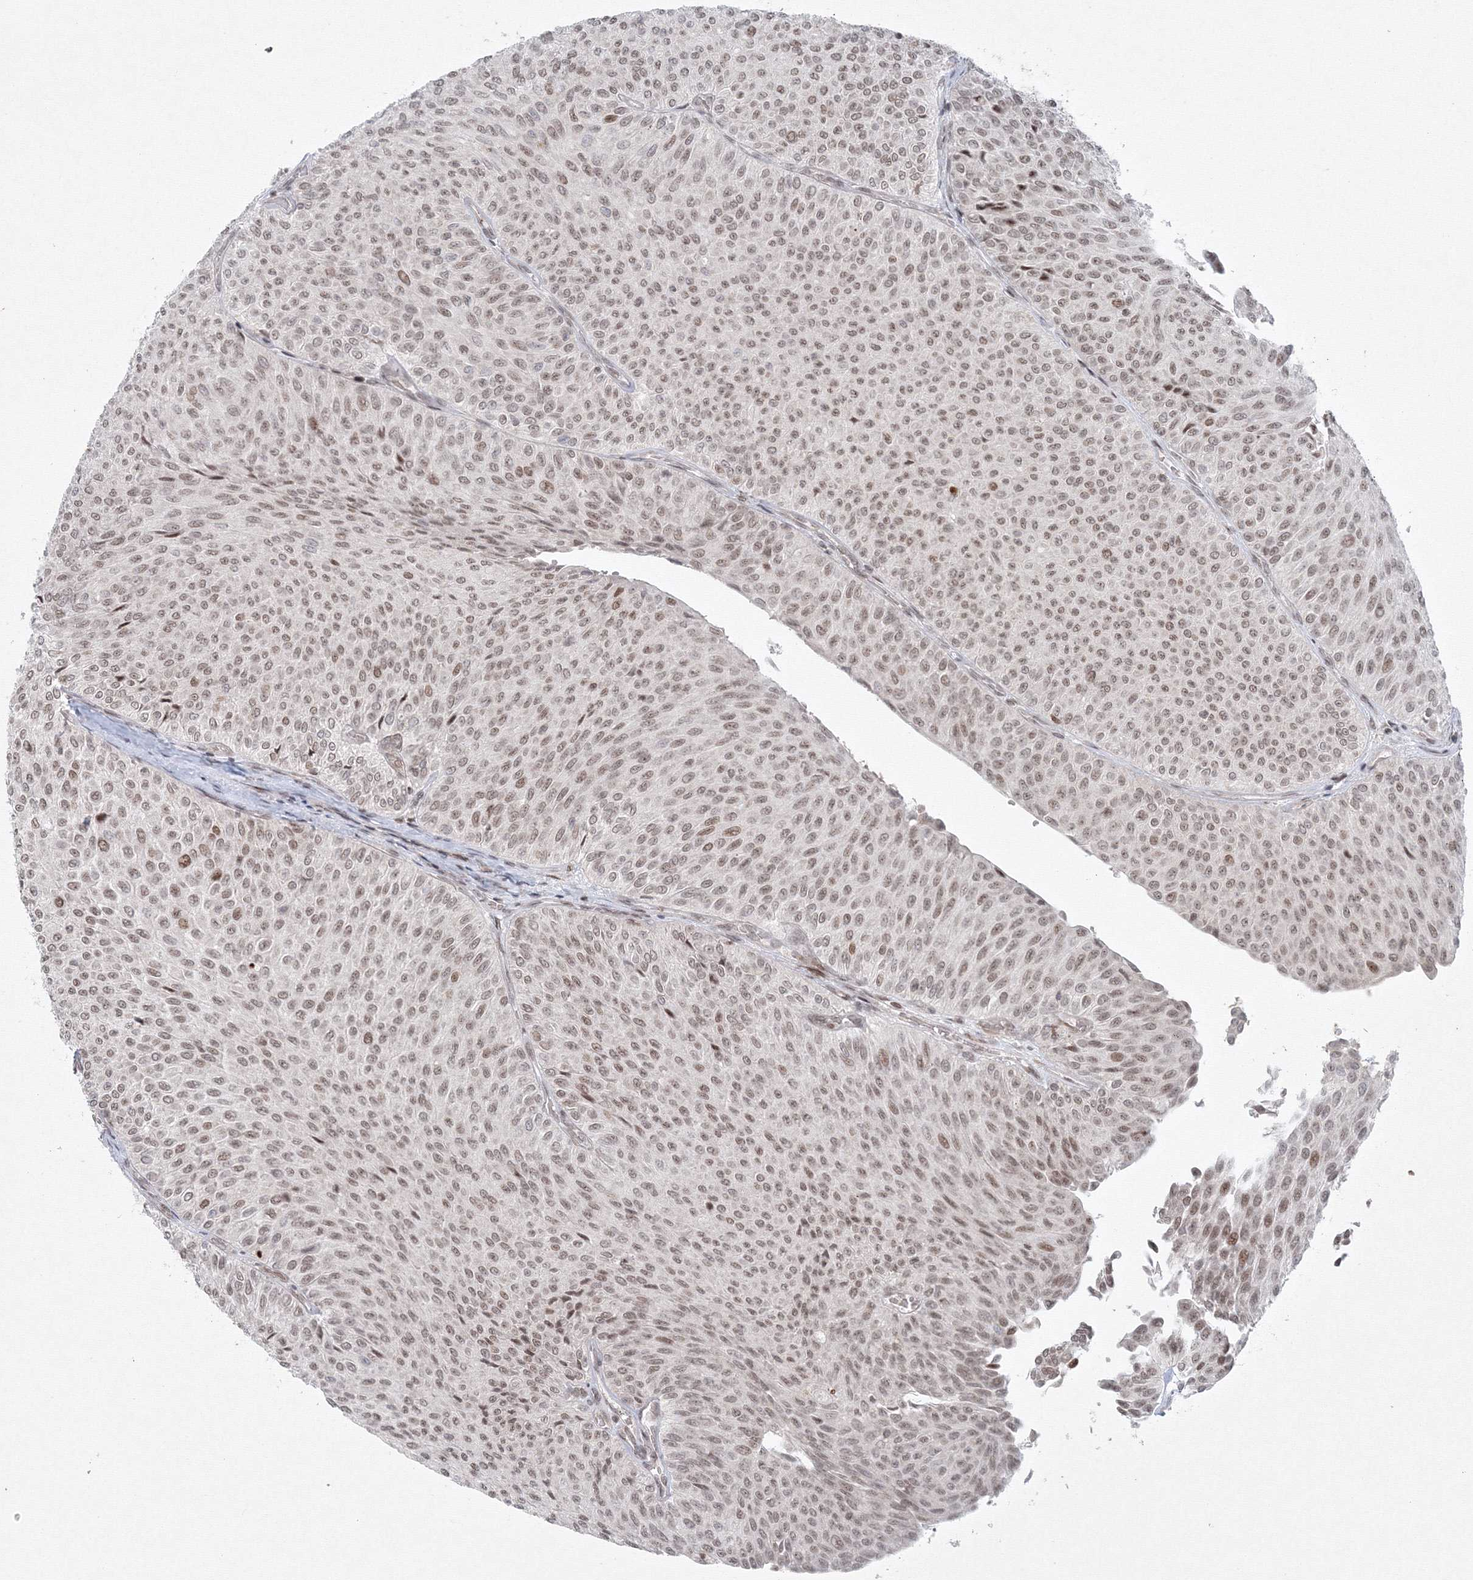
{"staining": {"intensity": "weak", "quantity": "<25%", "location": "nuclear"}, "tissue": "urothelial cancer", "cell_type": "Tumor cells", "image_type": "cancer", "snomed": [{"axis": "morphology", "description": "Urothelial carcinoma, Low grade"}, {"axis": "topography", "description": "Urinary bladder"}], "caption": "IHC image of neoplastic tissue: human urothelial cancer stained with DAB demonstrates no significant protein positivity in tumor cells.", "gene": "KIF4A", "patient": {"sex": "male", "age": 78}}